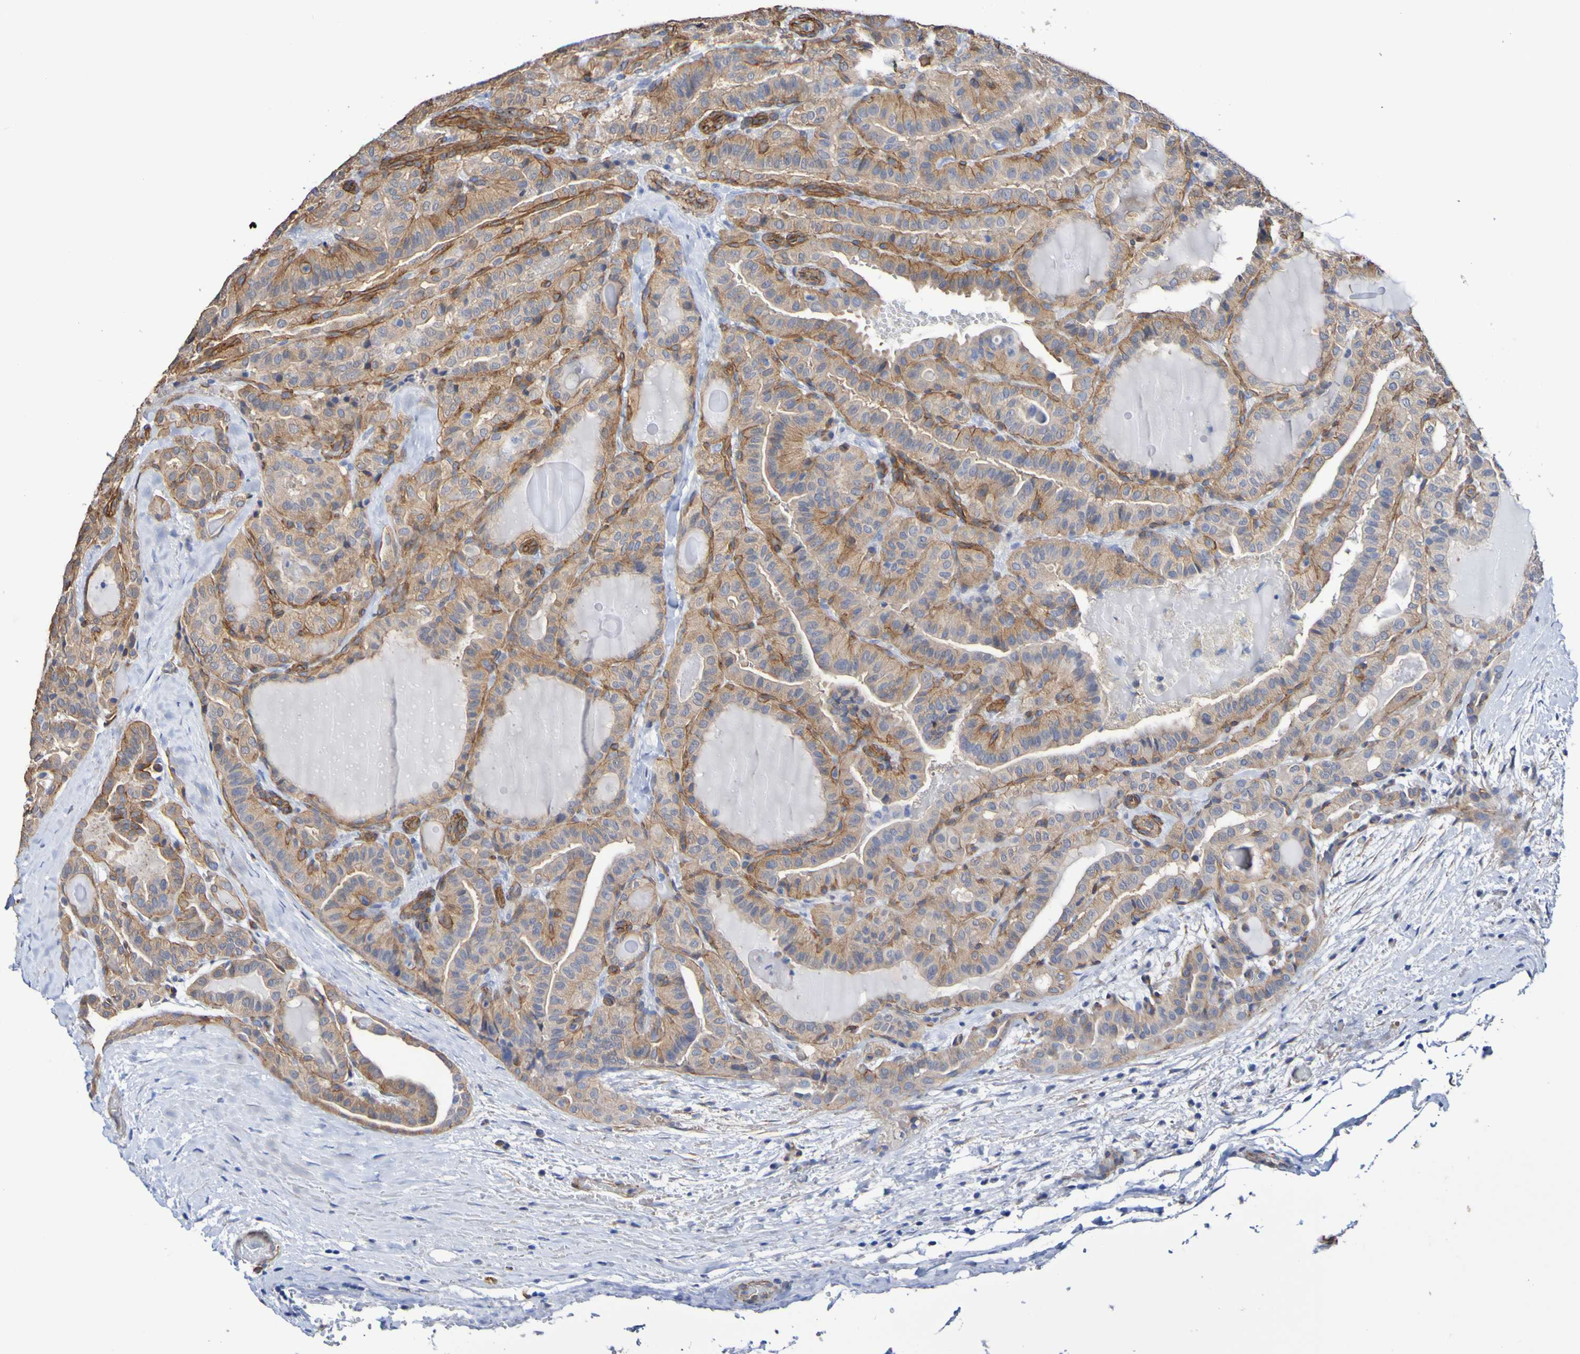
{"staining": {"intensity": "moderate", "quantity": ">75%", "location": "cytoplasmic/membranous"}, "tissue": "thyroid cancer", "cell_type": "Tumor cells", "image_type": "cancer", "snomed": [{"axis": "morphology", "description": "Papillary adenocarcinoma, NOS"}, {"axis": "topography", "description": "Thyroid gland"}], "caption": "Protein staining demonstrates moderate cytoplasmic/membranous staining in about >75% of tumor cells in thyroid cancer (papillary adenocarcinoma).", "gene": "ELMOD3", "patient": {"sex": "male", "age": 77}}